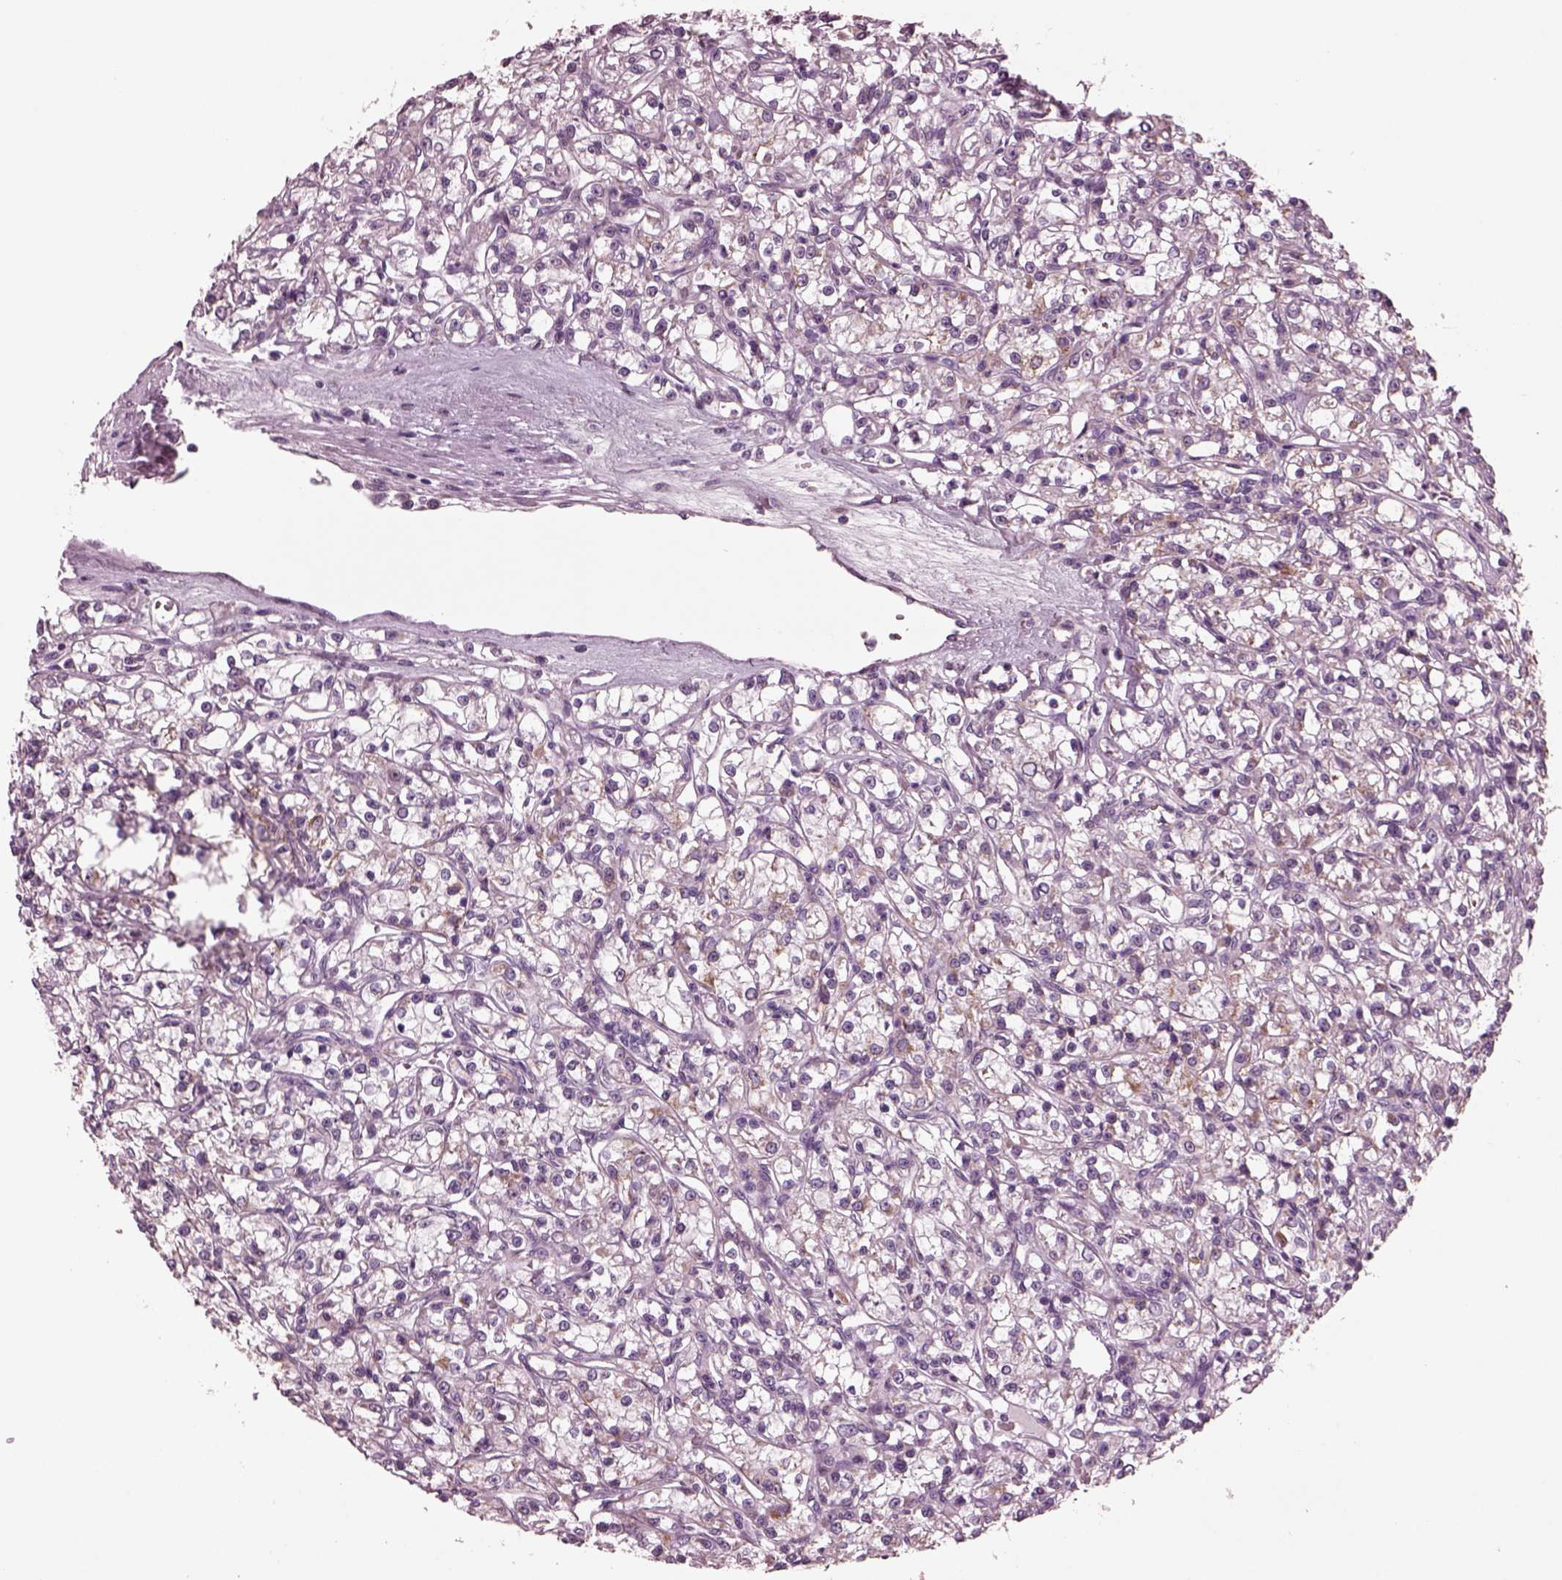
{"staining": {"intensity": "weak", "quantity": "25%-75%", "location": "cytoplasmic/membranous"}, "tissue": "renal cancer", "cell_type": "Tumor cells", "image_type": "cancer", "snomed": [{"axis": "morphology", "description": "Adenocarcinoma, NOS"}, {"axis": "topography", "description": "Kidney"}], "caption": "Protein expression analysis of renal cancer displays weak cytoplasmic/membranous positivity in about 25%-75% of tumor cells.", "gene": "AP4M1", "patient": {"sex": "female", "age": 59}}